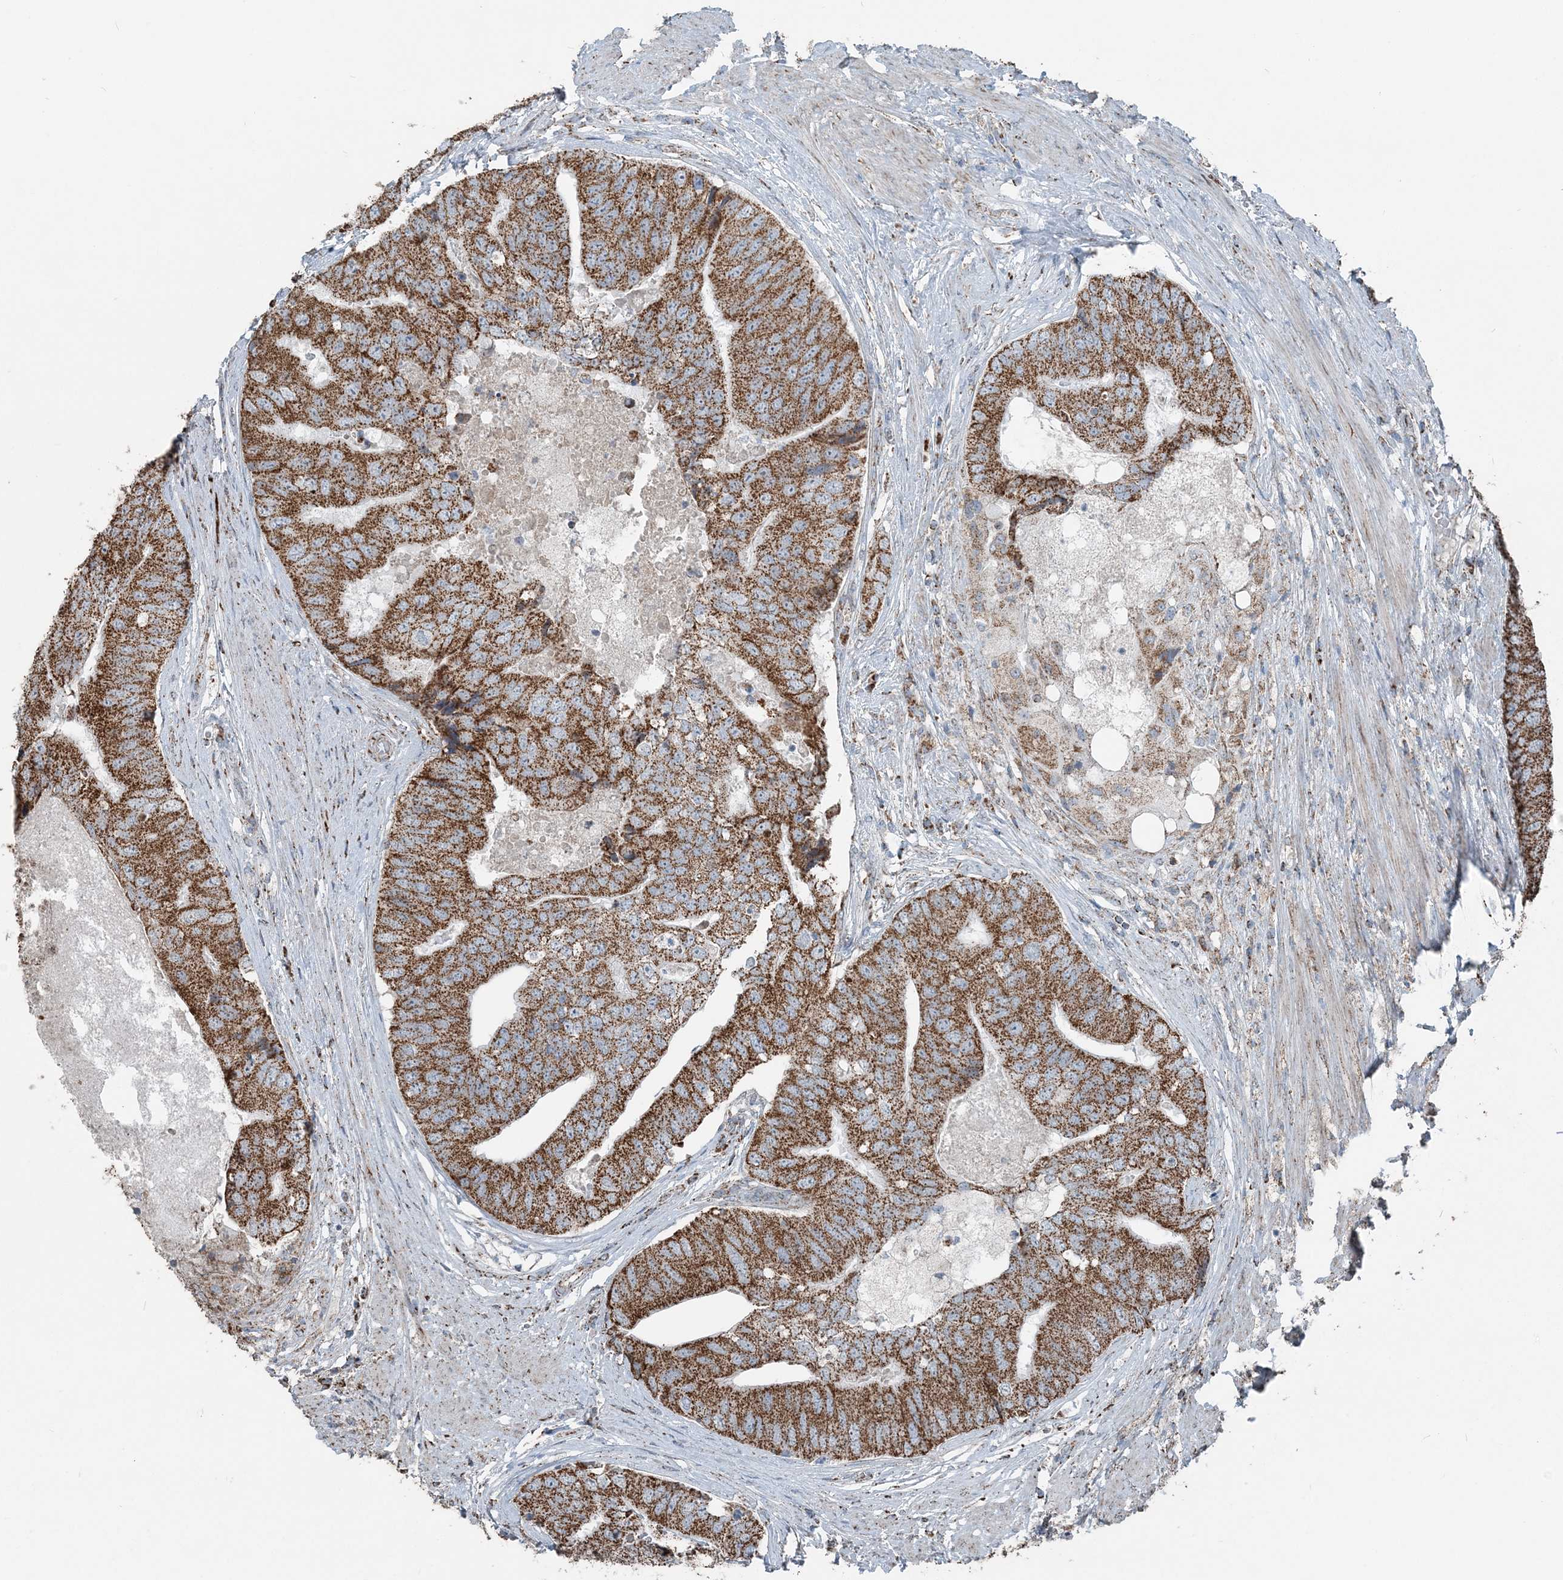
{"staining": {"intensity": "moderate", "quantity": ">75%", "location": "cytoplasmic/membranous"}, "tissue": "prostate cancer", "cell_type": "Tumor cells", "image_type": "cancer", "snomed": [{"axis": "morphology", "description": "Adenocarcinoma, High grade"}, {"axis": "topography", "description": "Prostate"}], "caption": "High-power microscopy captured an IHC micrograph of prostate cancer, revealing moderate cytoplasmic/membranous staining in about >75% of tumor cells.", "gene": "SUCLG1", "patient": {"sex": "male", "age": 70}}